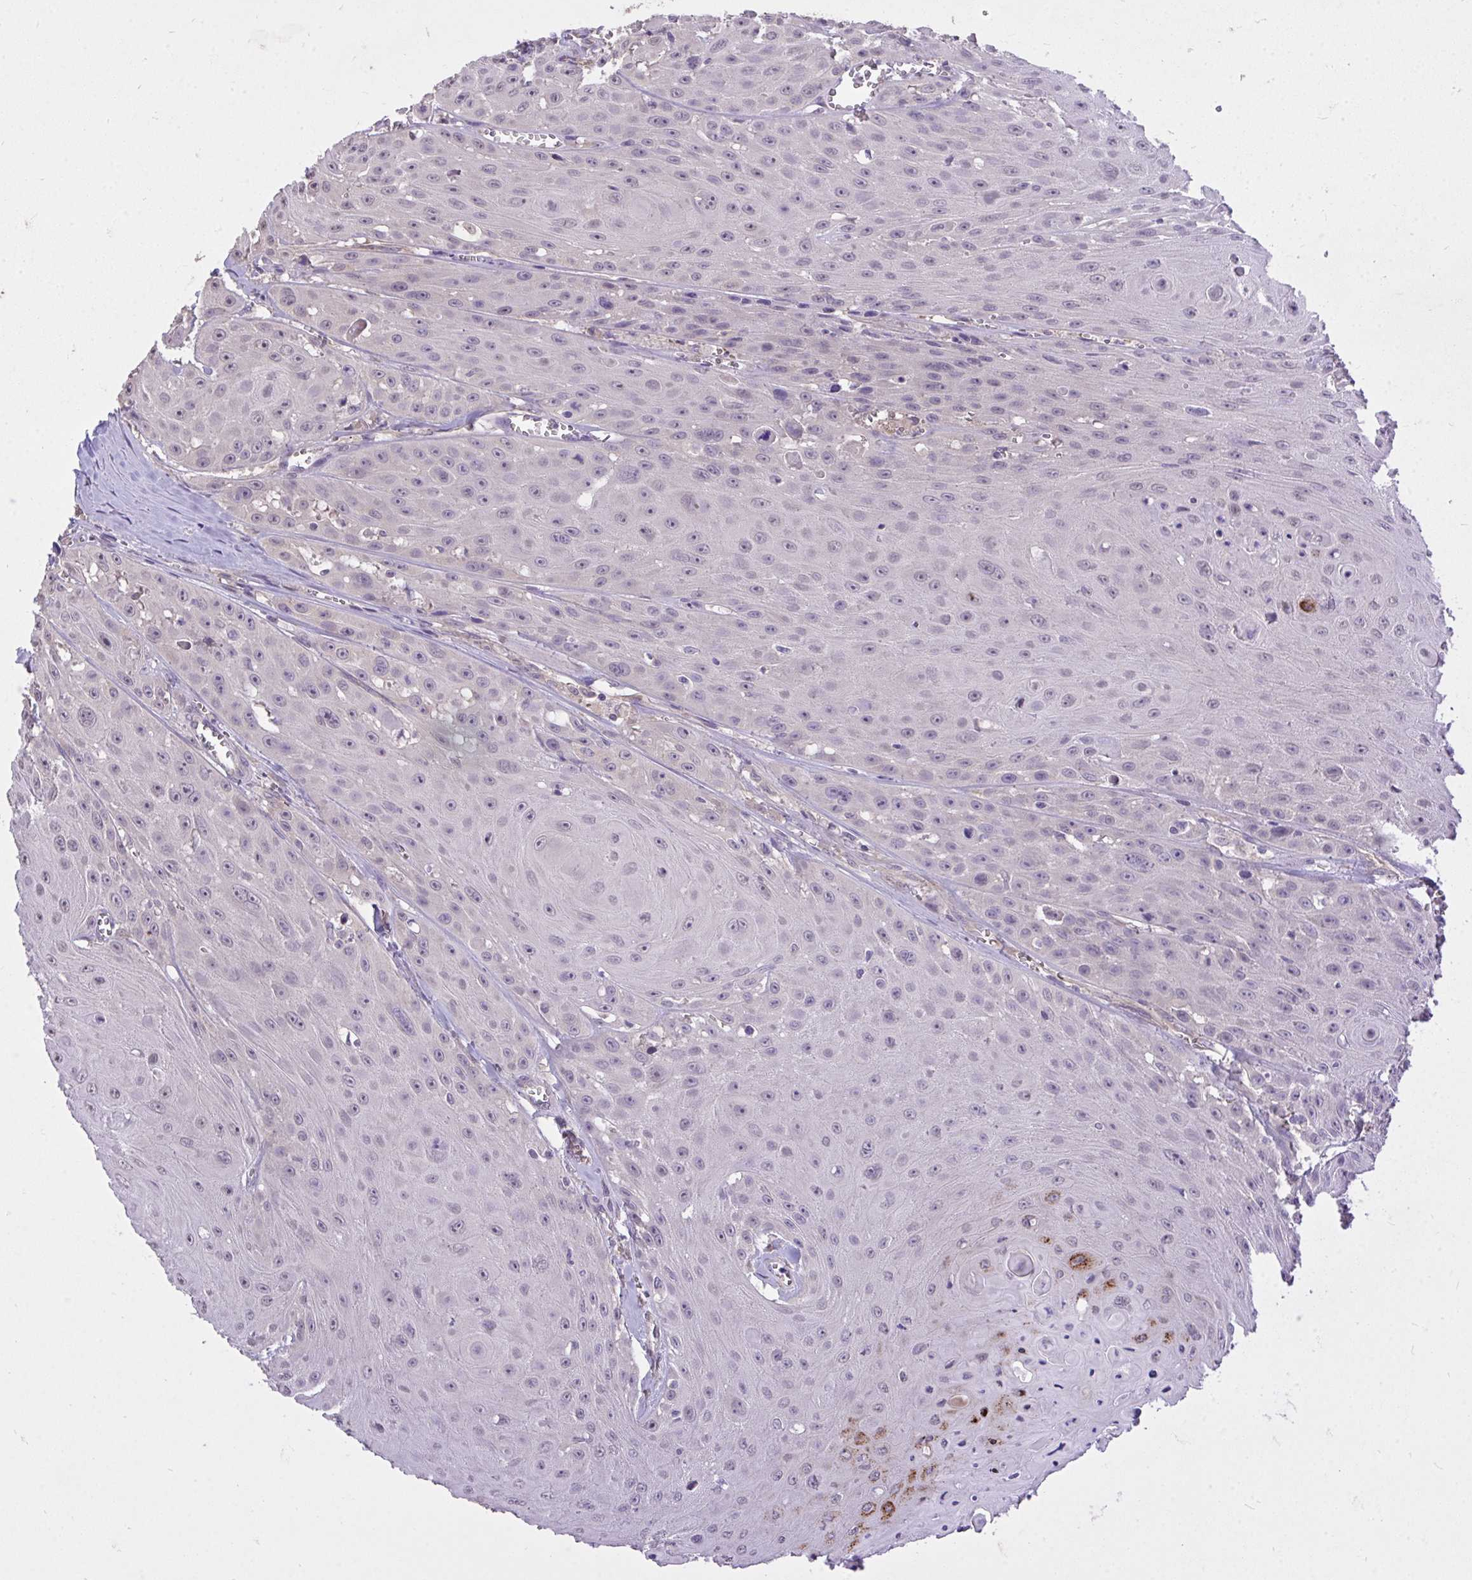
{"staining": {"intensity": "moderate", "quantity": "<25%", "location": "cytoplasmic/membranous"}, "tissue": "head and neck cancer", "cell_type": "Tumor cells", "image_type": "cancer", "snomed": [{"axis": "morphology", "description": "Squamous cell carcinoma, NOS"}, {"axis": "topography", "description": "Oral tissue"}, {"axis": "topography", "description": "Head-Neck"}], "caption": "Moderate cytoplasmic/membranous positivity is seen in approximately <25% of tumor cells in head and neck cancer.", "gene": "MPC2", "patient": {"sex": "male", "age": 81}}